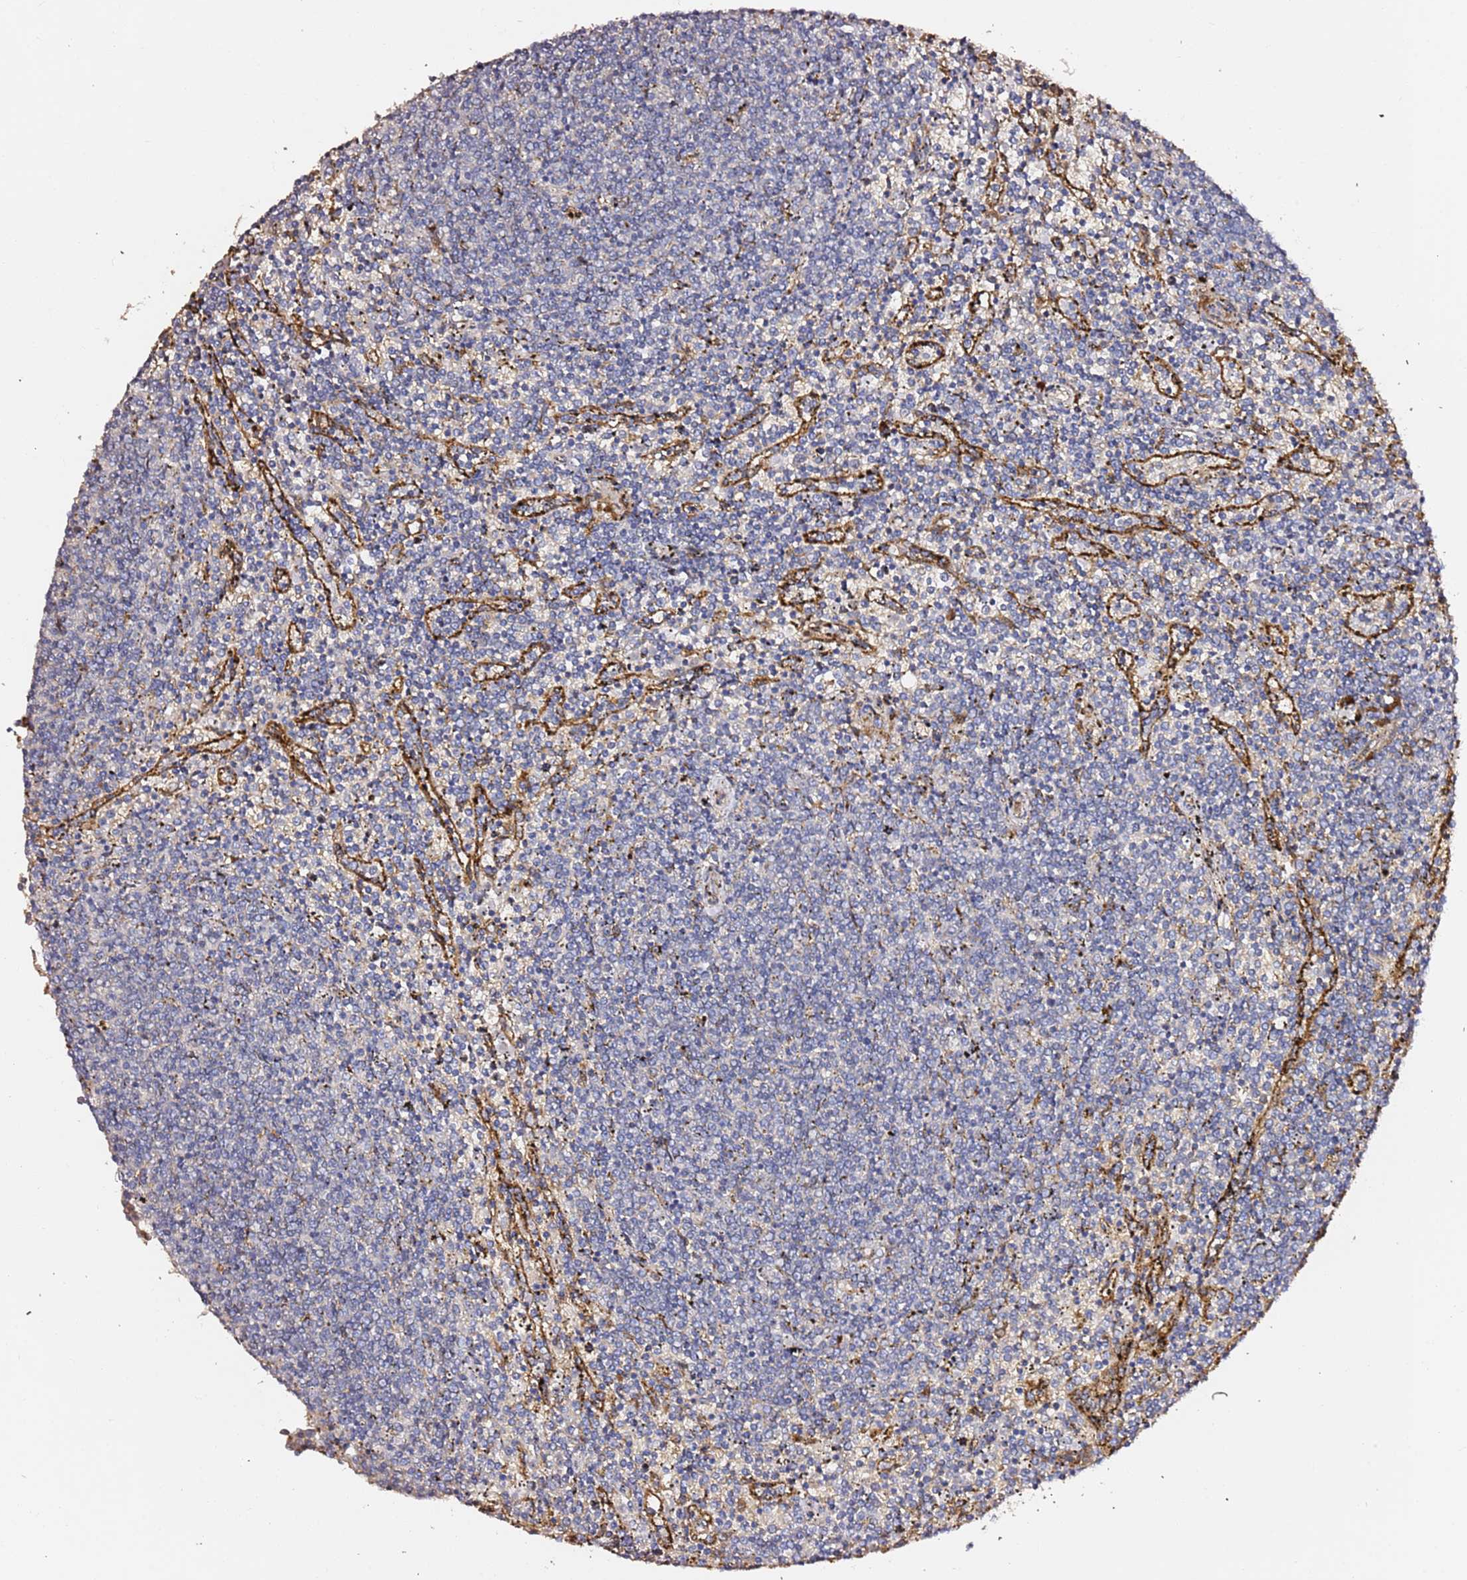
{"staining": {"intensity": "negative", "quantity": "none", "location": "none"}, "tissue": "lymphoma", "cell_type": "Tumor cells", "image_type": "cancer", "snomed": [{"axis": "morphology", "description": "Malignant lymphoma, non-Hodgkin's type, Low grade"}, {"axis": "topography", "description": "Spleen"}], "caption": "Lymphoma was stained to show a protein in brown. There is no significant positivity in tumor cells. The staining was performed using DAB to visualize the protein expression in brown, while the nuclei were stained in blue with hematoxylin (Magnification: 20x).", "gene": "HSD17B7", "patient": {"sex": "female", "age": 50}}